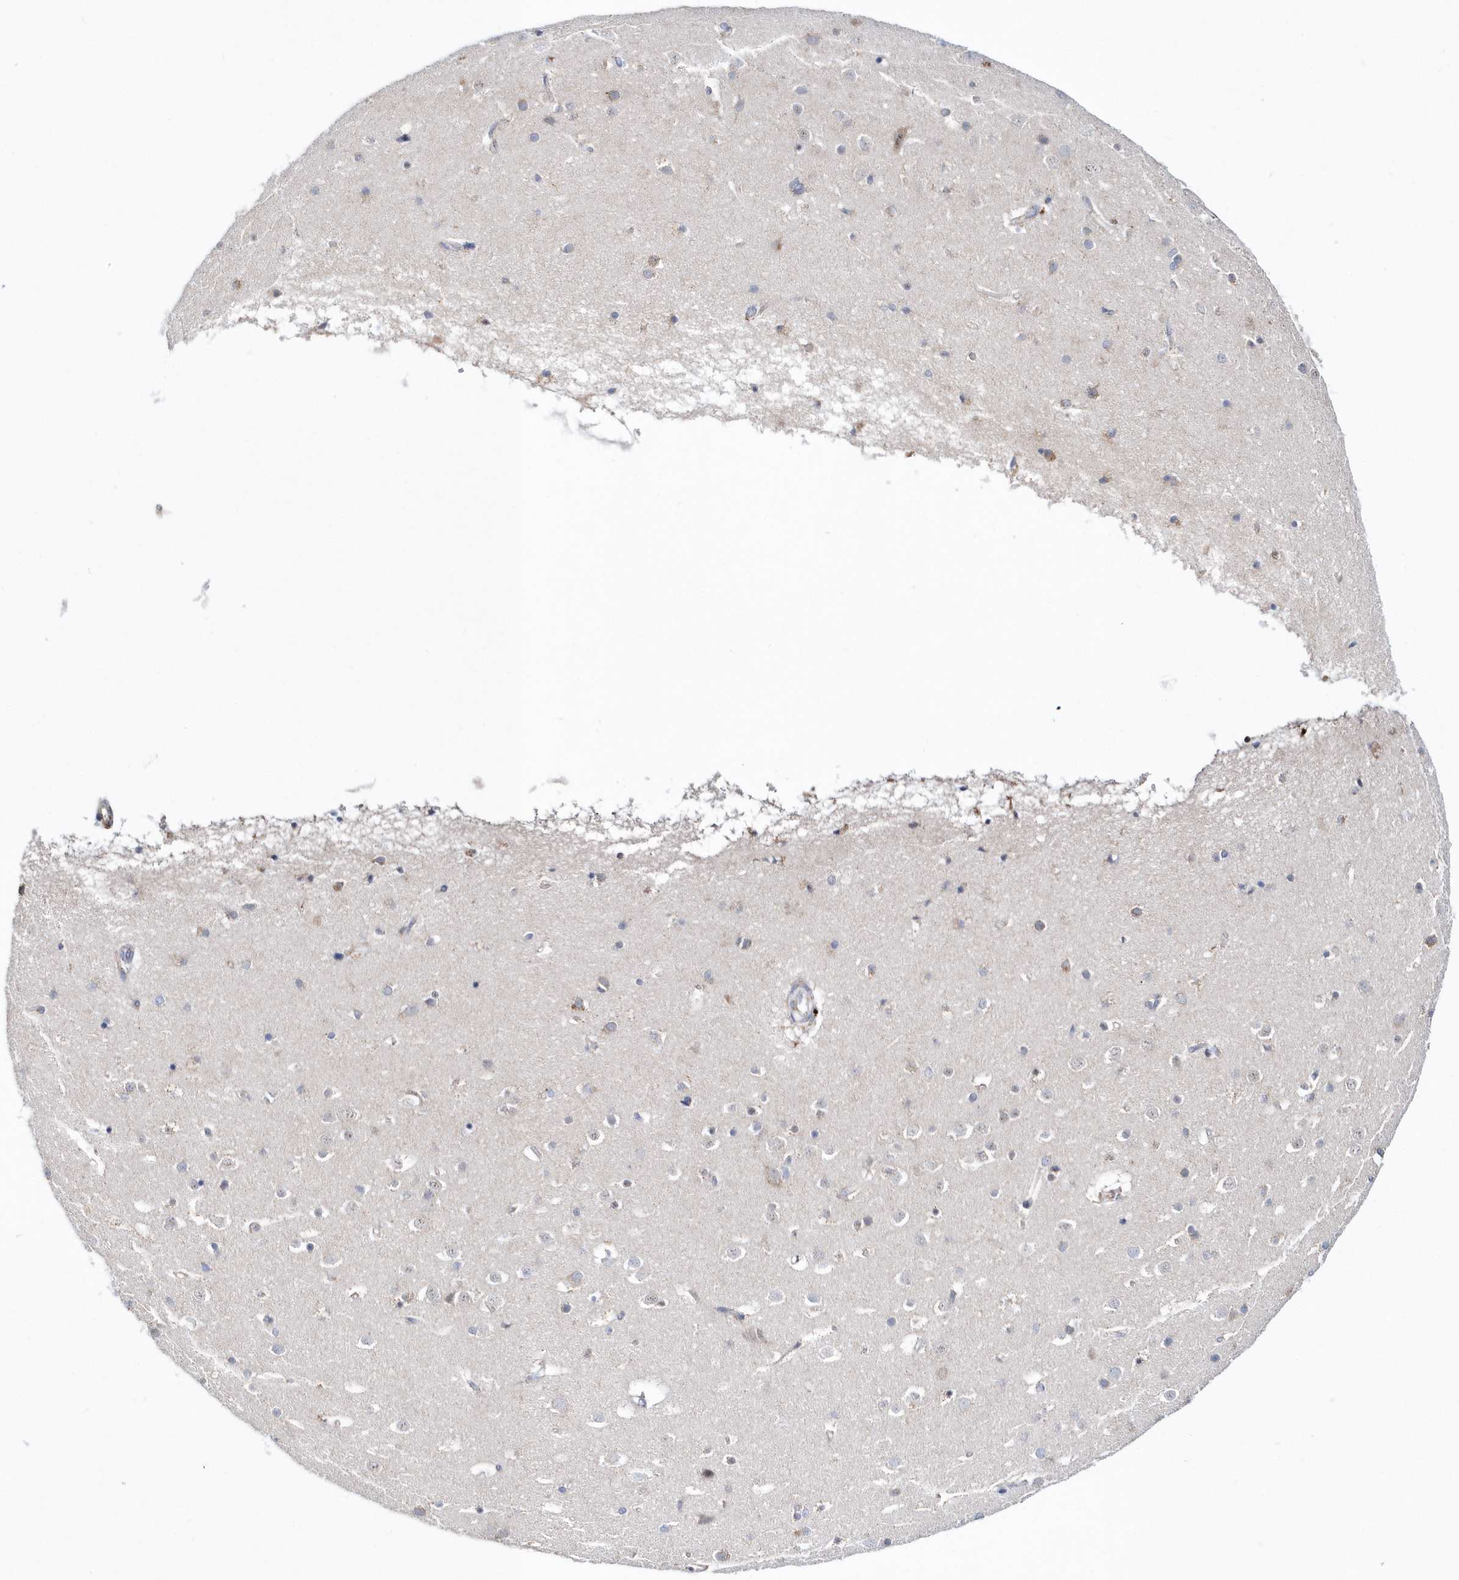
{"staining": {"intensity": "negative", "quantity": "none", "location": "none"}, "tissue": "cerebral cortex", "cell_type": "Endothelial cells", "image_type": "normal", "snomed": [{"axis": "morphology", "description": "Normal tissue, NOS"}, {"axis": "topography", "description": "Cerebral cortex"}], "caption": "Immunohistochemical staining of normal human cerebral cortex exhibits no significant positivity in endothelial cells. (Stains: DAB immunohistochemistry (IHC) with hematoxylin counter stain, Microscopy: brightfield microscopy at high magnification).", "gene": "SPATA5", "patient": {"sex": "male", "age": 54}}